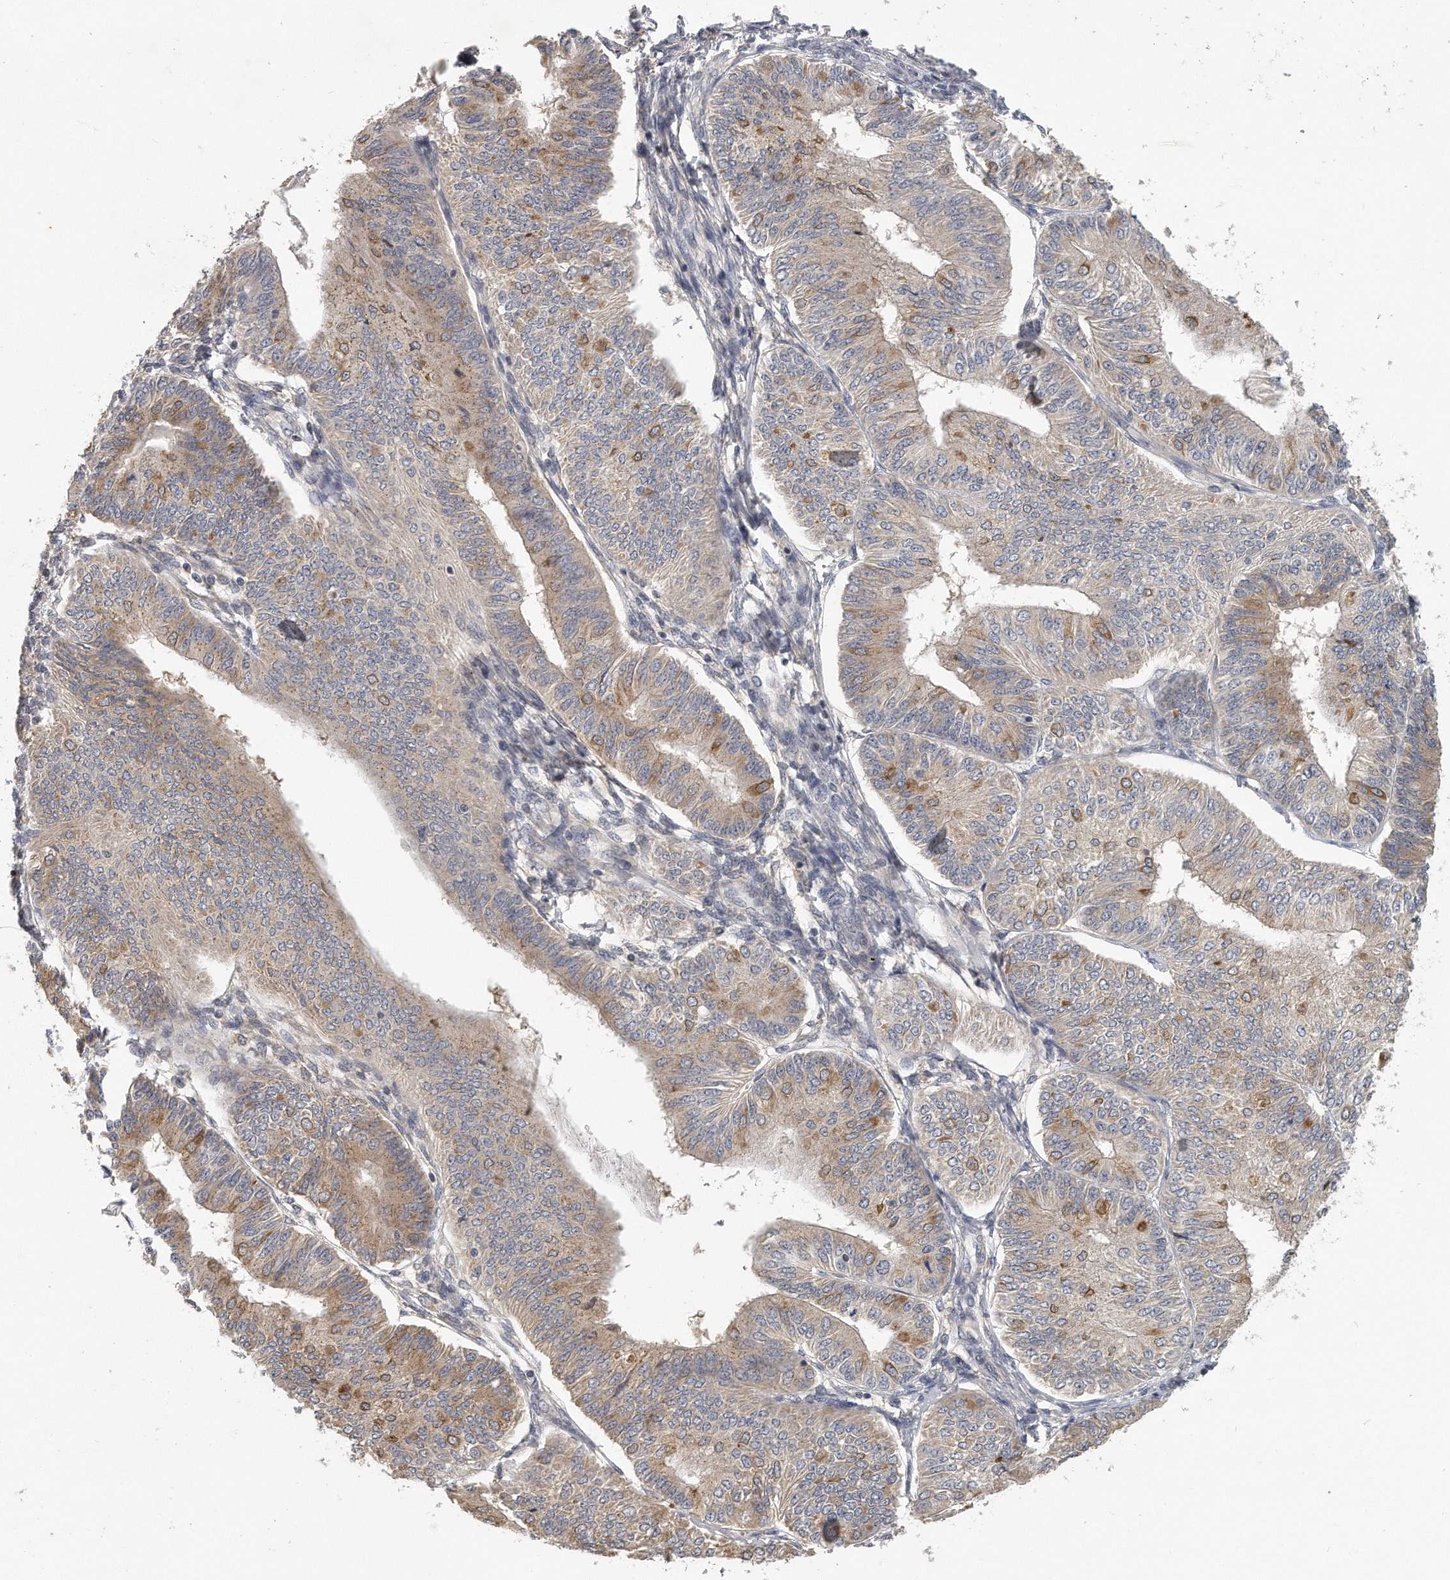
{"staining": {"intensity": "moderate", "quantity": "<25%", "location": "cytoplasmic/membranous"}, "tissue": "endometrial cancer", "cell_type": "Tumor cells", "image_type": "cancer", "snomed": [{"axis": "morphology", "description": "Adenocarcinoma, NOS"}, {"axis": "topography", "description": "Endometrium"}], "caption": "Tumor cells display low levels of moderate cytoplasmic/membranous staining in about <25% of cells in human endometrial cancer (adenocarcinoma).", "gene": "TRAPPC14", "patient": {"sex": "female", "age": 58}}